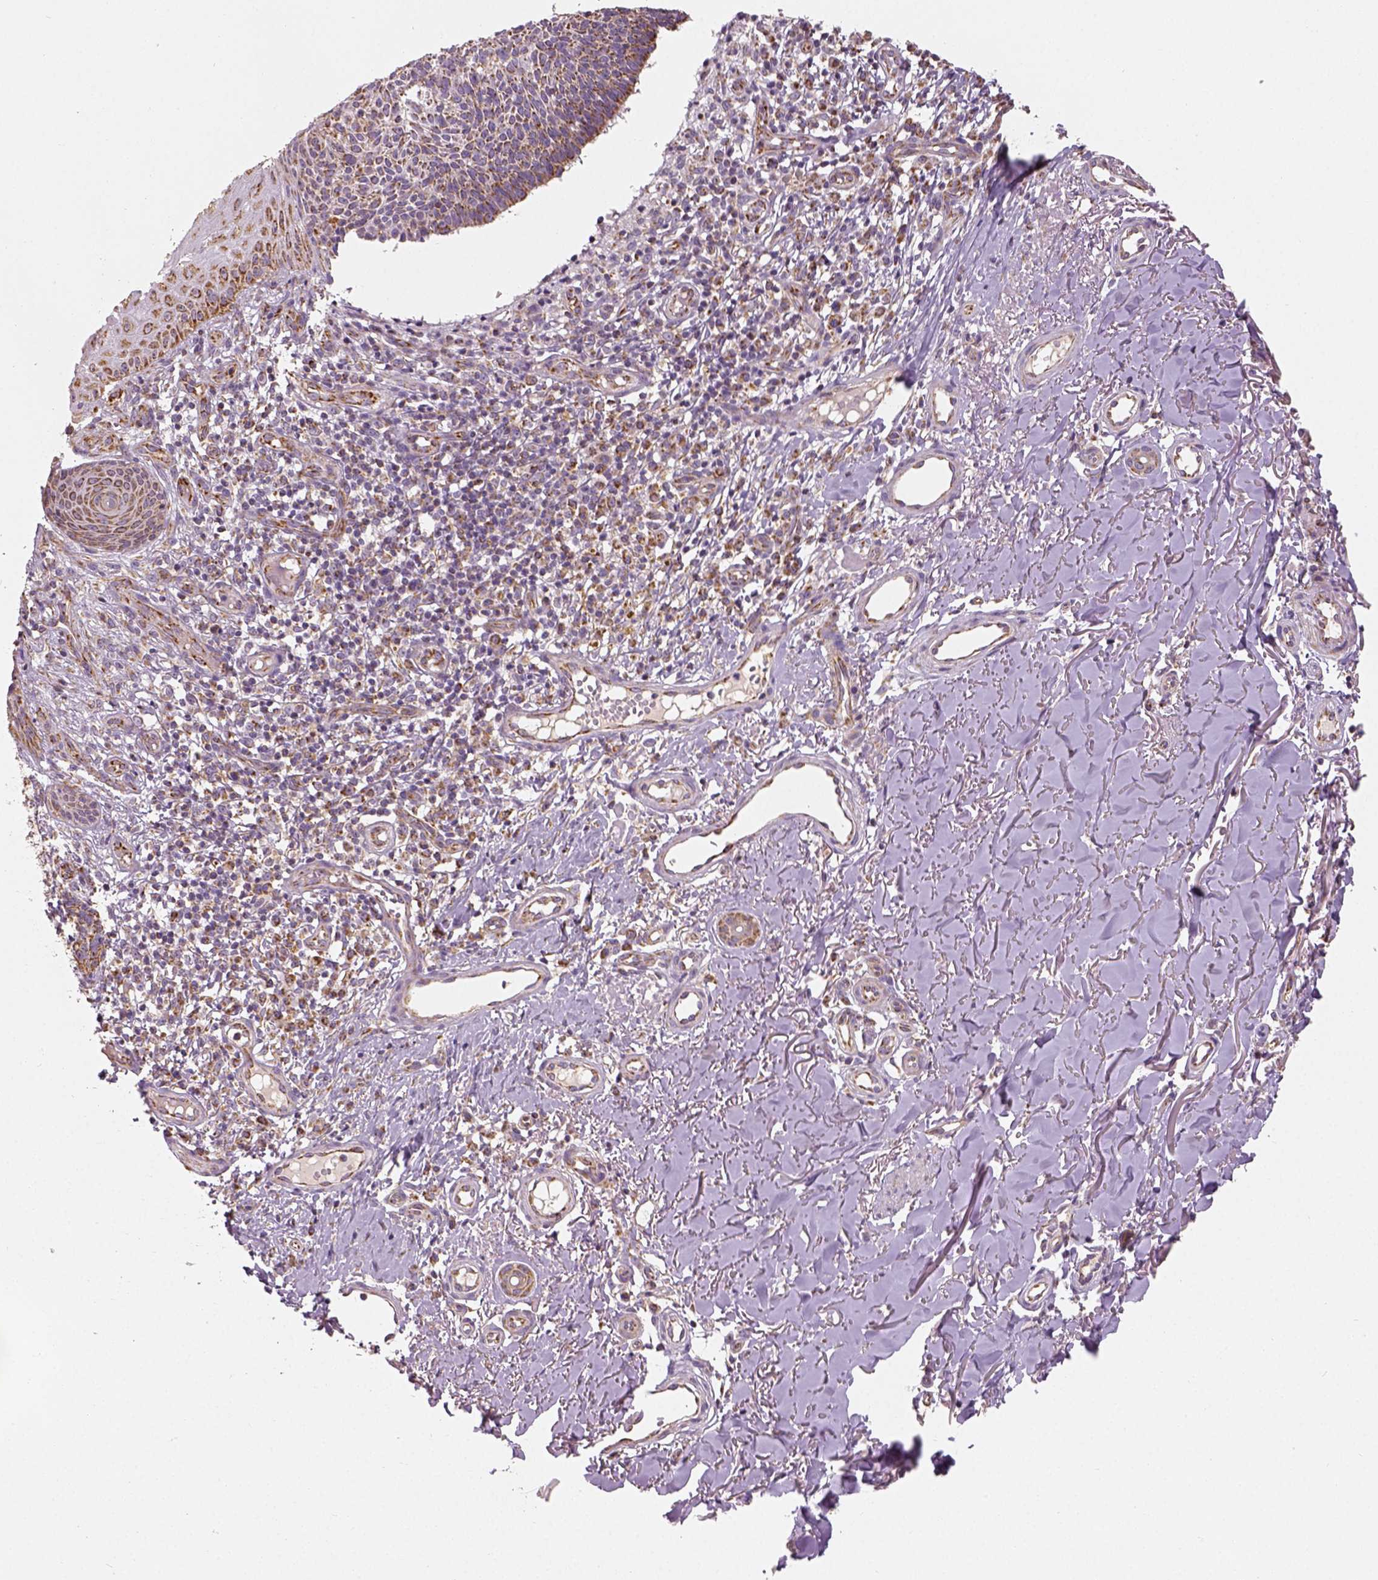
{"staining": {"intensity": "moderate", "quantity": ">75%", "location": "cytoplasmic/membranous"}, "tissue": "skin cancer", "cell_type": "Tumor cells", "image_type": "cancer", "snomed": [{"axis": "morphology", "description": "Basal cell carcinoma"}, {"axis": "topography", "description": "Skin"}], "caption": "Protein staining of skin basal cell carcinoma tissue exhibits moderate cytoplasmic/membranous expression in approximately >75% of tumor cells. The staining was performed using DAB (3,3'-diaminobenzidine) to visualize the protein expression in brown, while the nuclei were stained in blue with hematoxylin (Magnification: 20x).", "gene": "PGAM5", "patient": {"sex": "male", "age": 88}}